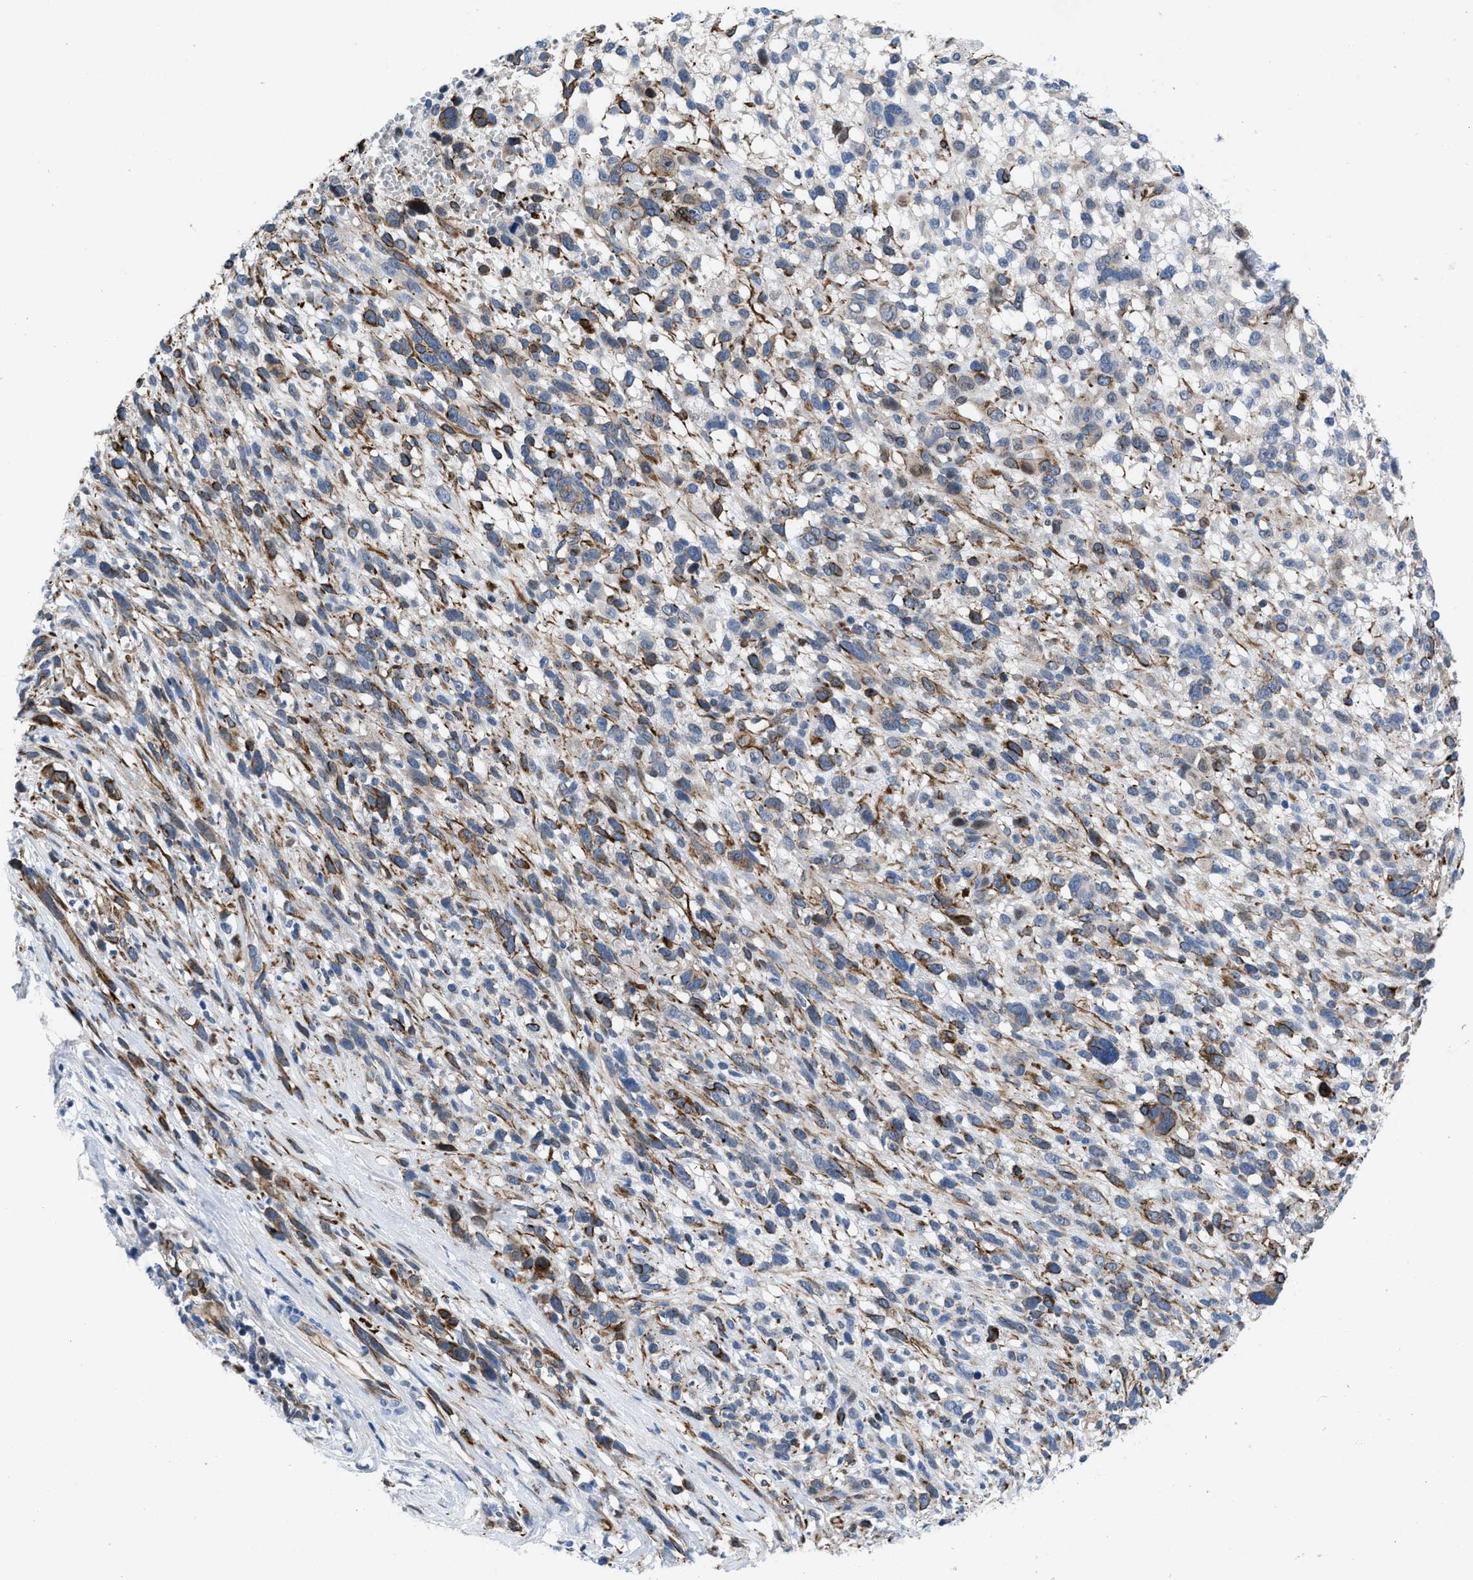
{"staining": {"intensity": "negative", "quantity": "none", "location": "none"}, "tissue": "melanoma", "cell_type": "Tumor cells", "image_type": "cancer", "snomed": [{"axis": "morphology", "description": "Malignant melanoma, NOS"}, {"axis": "topography", "description": "Skin"}], "caption": "Tumor cells show no significant staining in melanoma. (Brightfield microscopy of DAB (3,3'-diaminobenzidine) immunohistochemistry at high magnification).", "gene": "IL17RE", "patient": {"sex": "female", "age": 55}}